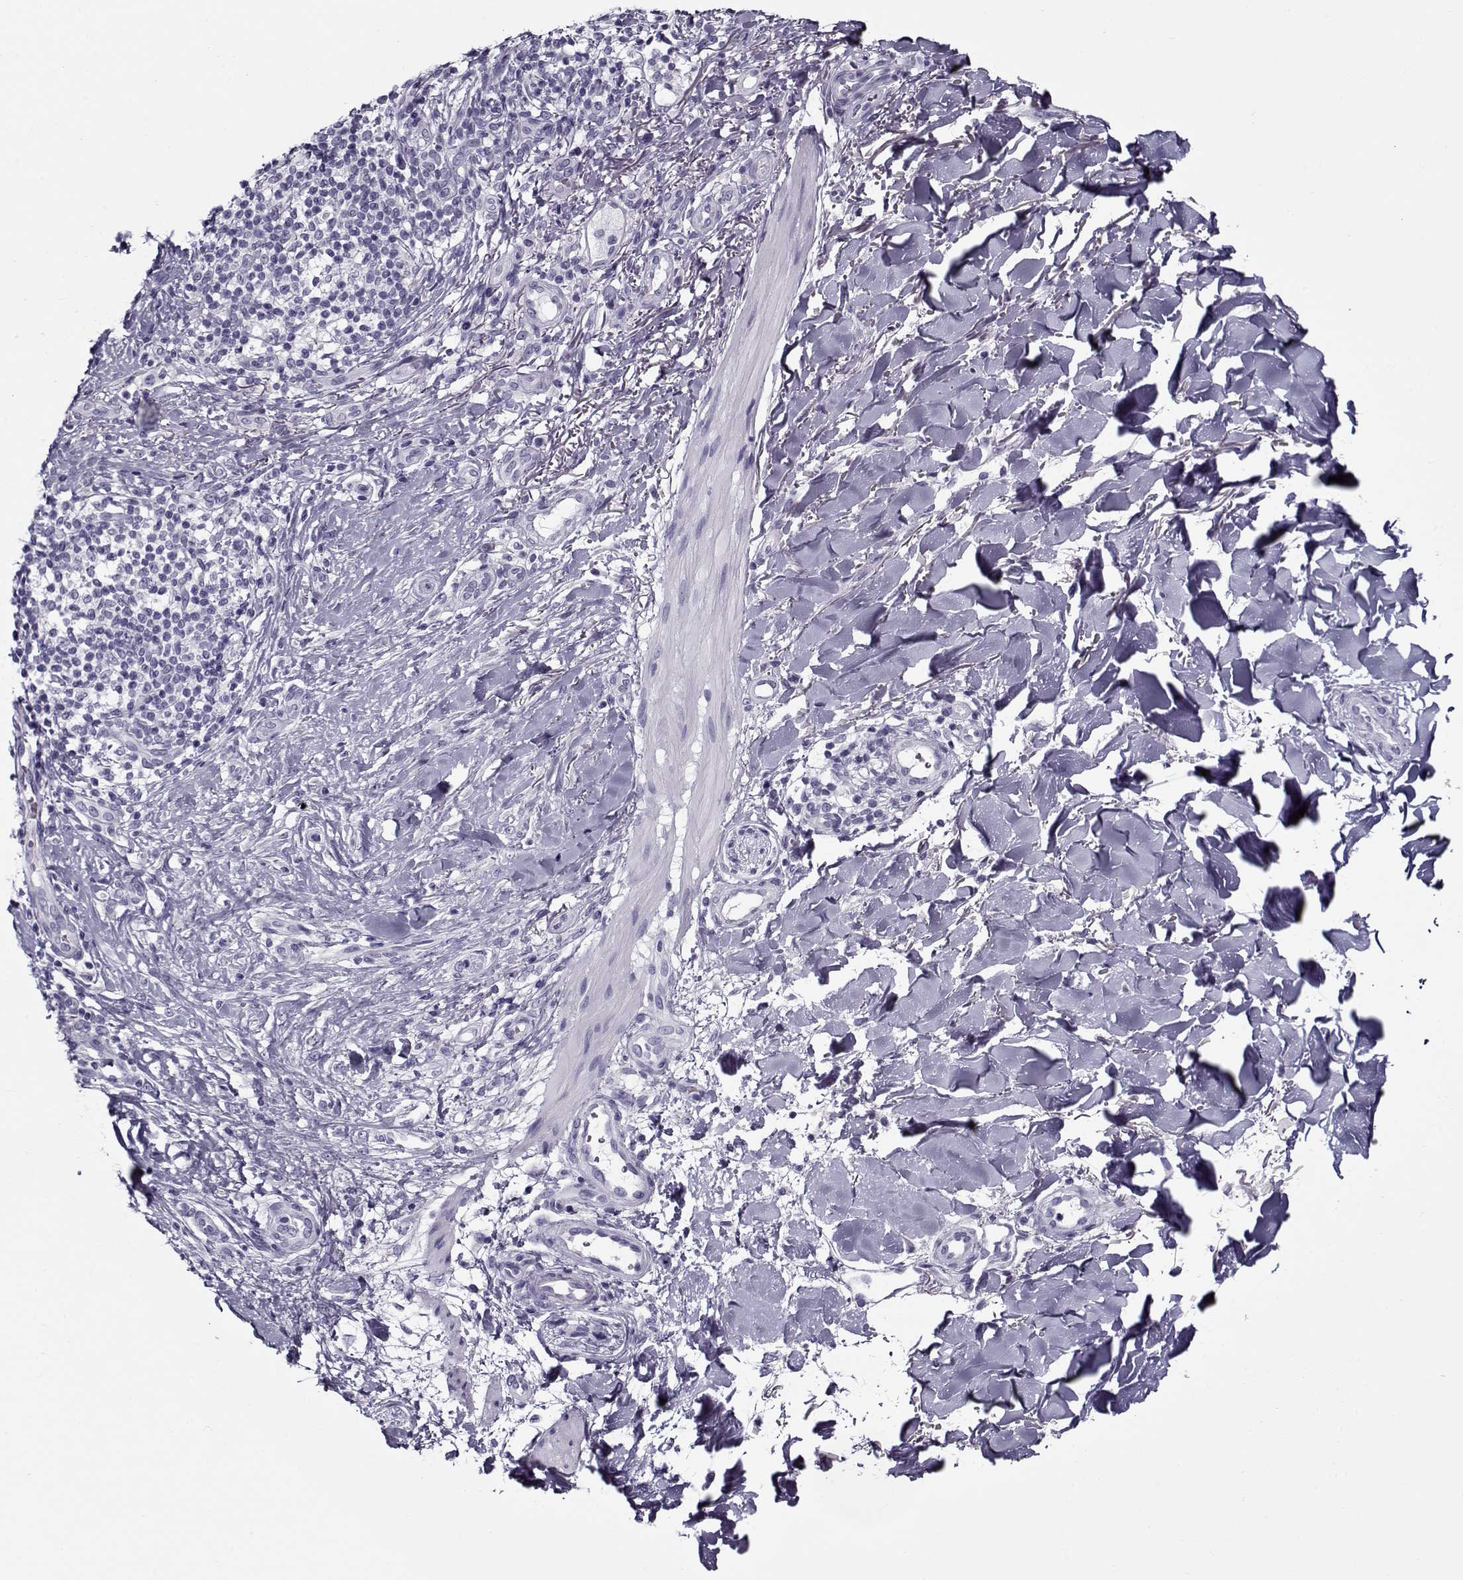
{"staining": {"intensity": "negative", "quantity": "none", "location": "none"}, "tissue": "skin cancer", "cell_type": "Tumor cells", "image_type": "cancer", "snomed": [{"axis": "morphology", "description": "Normal tissue, NOS"}, {"axis": "morphology", "description": "Basal cell carcinoma"}, {"axis": "topography", "description": "Skin"}], "caption": "Immunohistochemical staining of skin cancer (basal cell carcinoma) shows no significant staining in tumor cells.", "gene": "GAGE2A", "patient": {"sex": "male", "age": 46}}